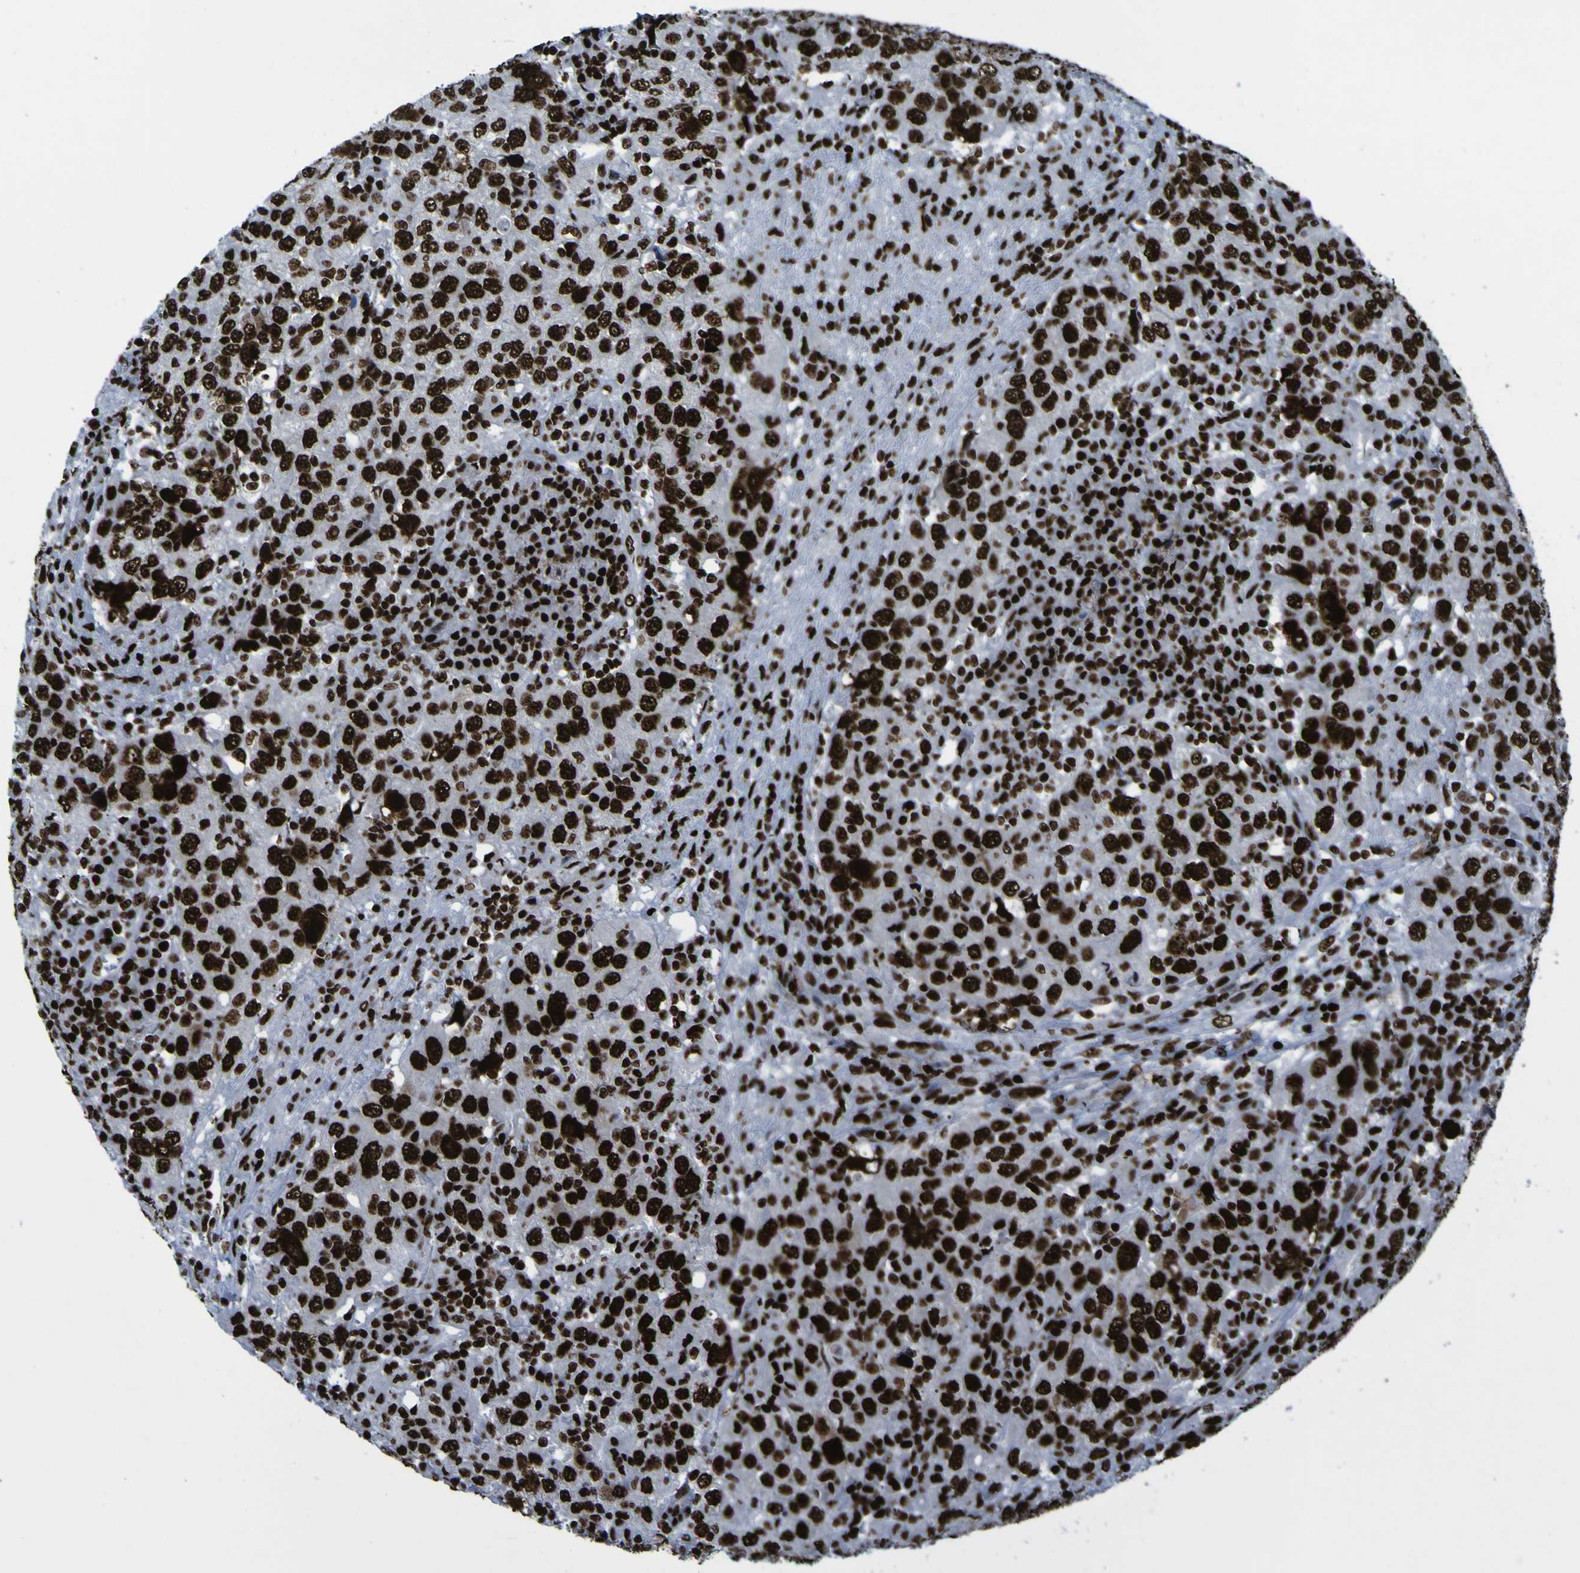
{"staining": {"intensity": "strong", "quantity": ">75%", "location": "nuclear"}, "tissue": "head and neck cancer", "cell_type": "Tumor cells", "image_type": "cancer", "snomed": [{"axis": "morphology", "description": "Adenocarcinoma, NOS"}, {"axis": "topography", "description": "Salivary gland"}, {"axis": "topography", "description": "Head-Neck"}], "caption": "IHC micrograph of neoplastic tissue: head and neck adenocarcinoma stained using immunohistochemistry demonstrates high levels of strong protein expression localized specifically in the nuclear of tumor cells, appearing as a nuclear brown color.", "gene": "NPM1", "patient": {"sex": "female", "age": 65}}